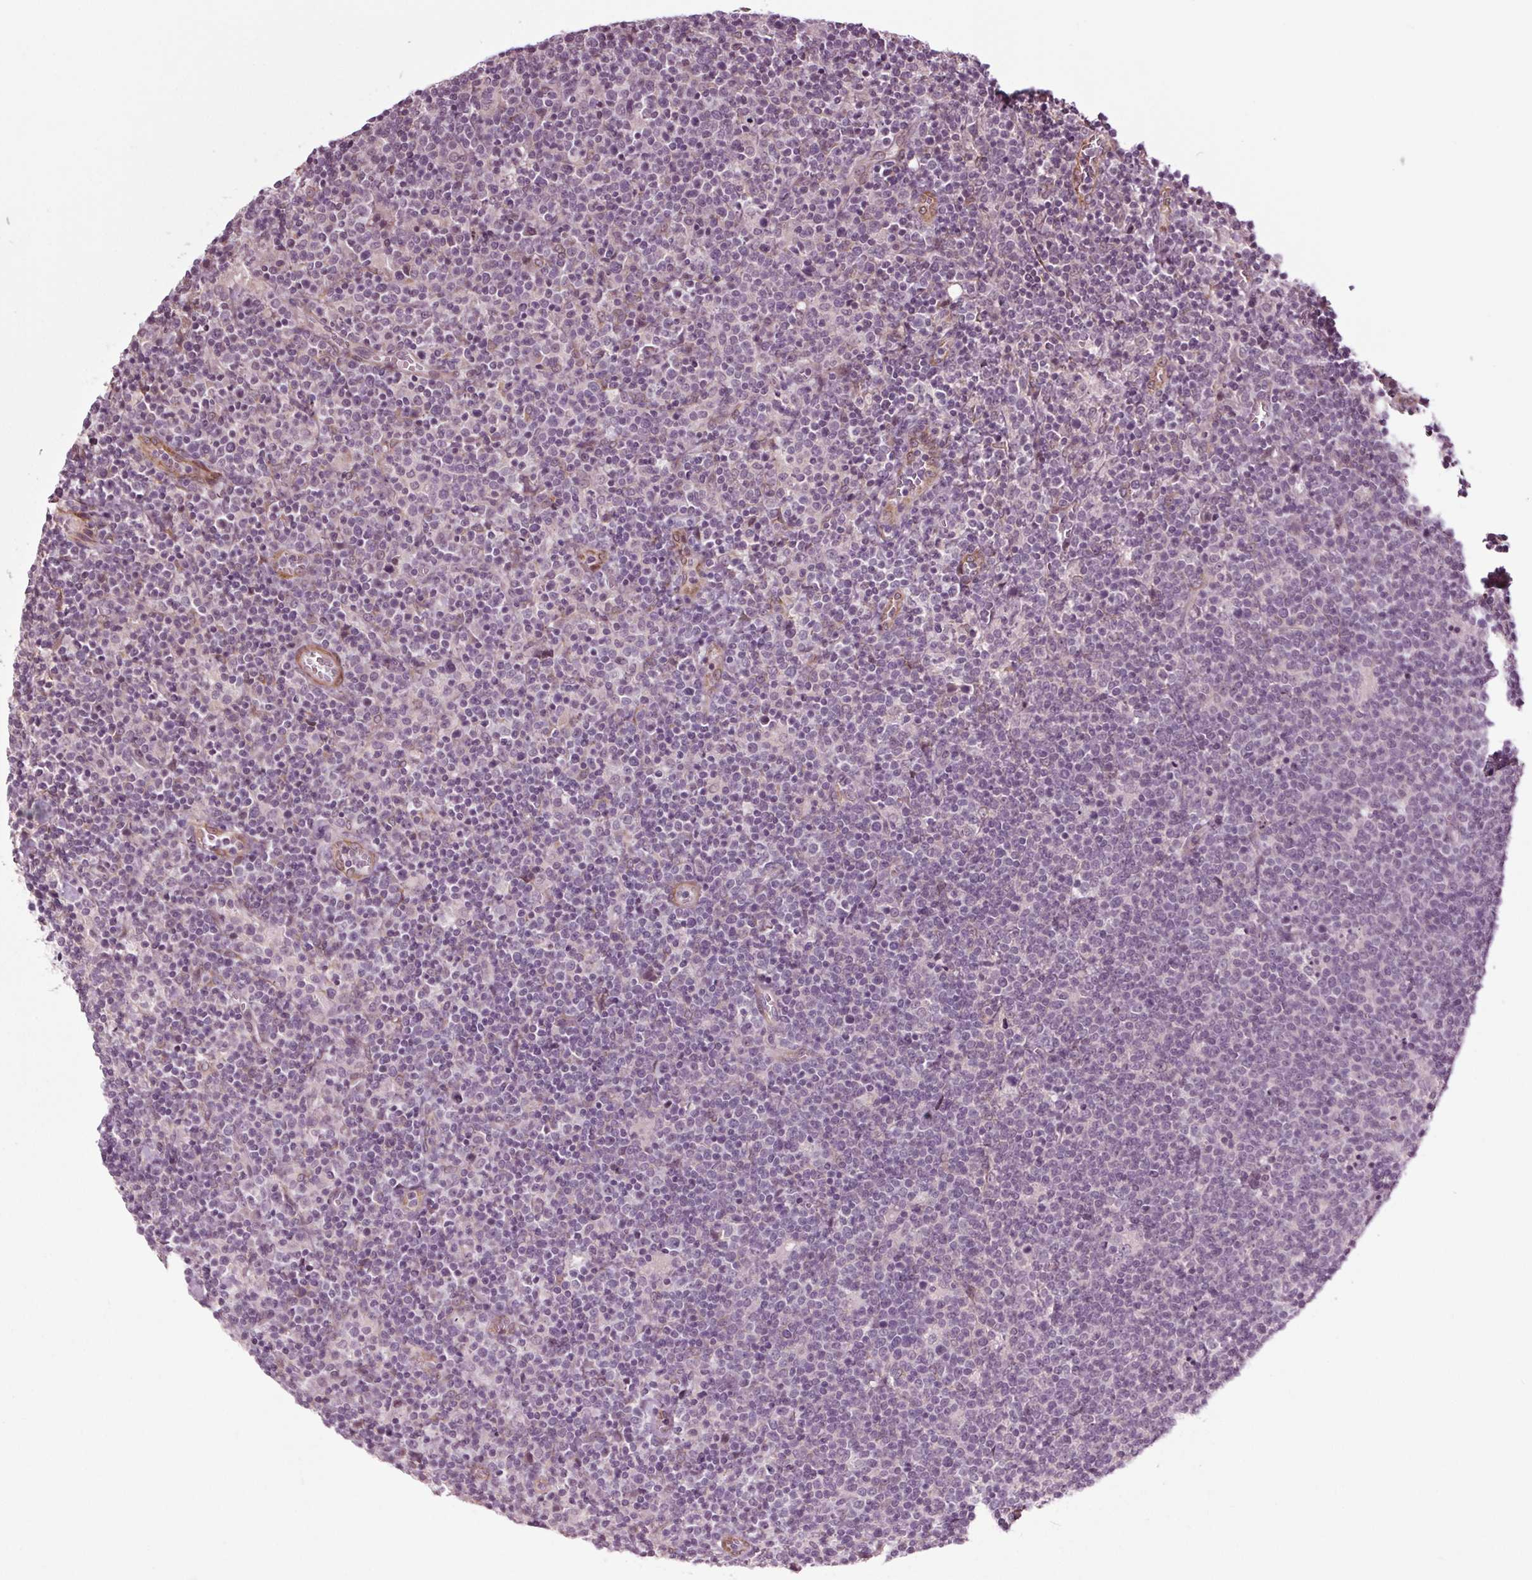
{"staining": {"intensity": "negative", "quantity": "none", "location": "none"}, "tissue": "lymphoma", "cell_type": "Tumor cells", "image_type": "cancer", "snomed": [{"axis": "morphology", "description": "Malignant lymphoma, non-Hodgkin's type, High grade"}, {"axis": "topography", "description": "Lymph node"}], "caption": "Malignant lymphoma, non-Hodgkin's type (high-grade) stained for a protein using immunohistochemistry reveals no staining tumor cells.", "gene": "HAUS5", "patient": {"sex": "male", "age": 61}}